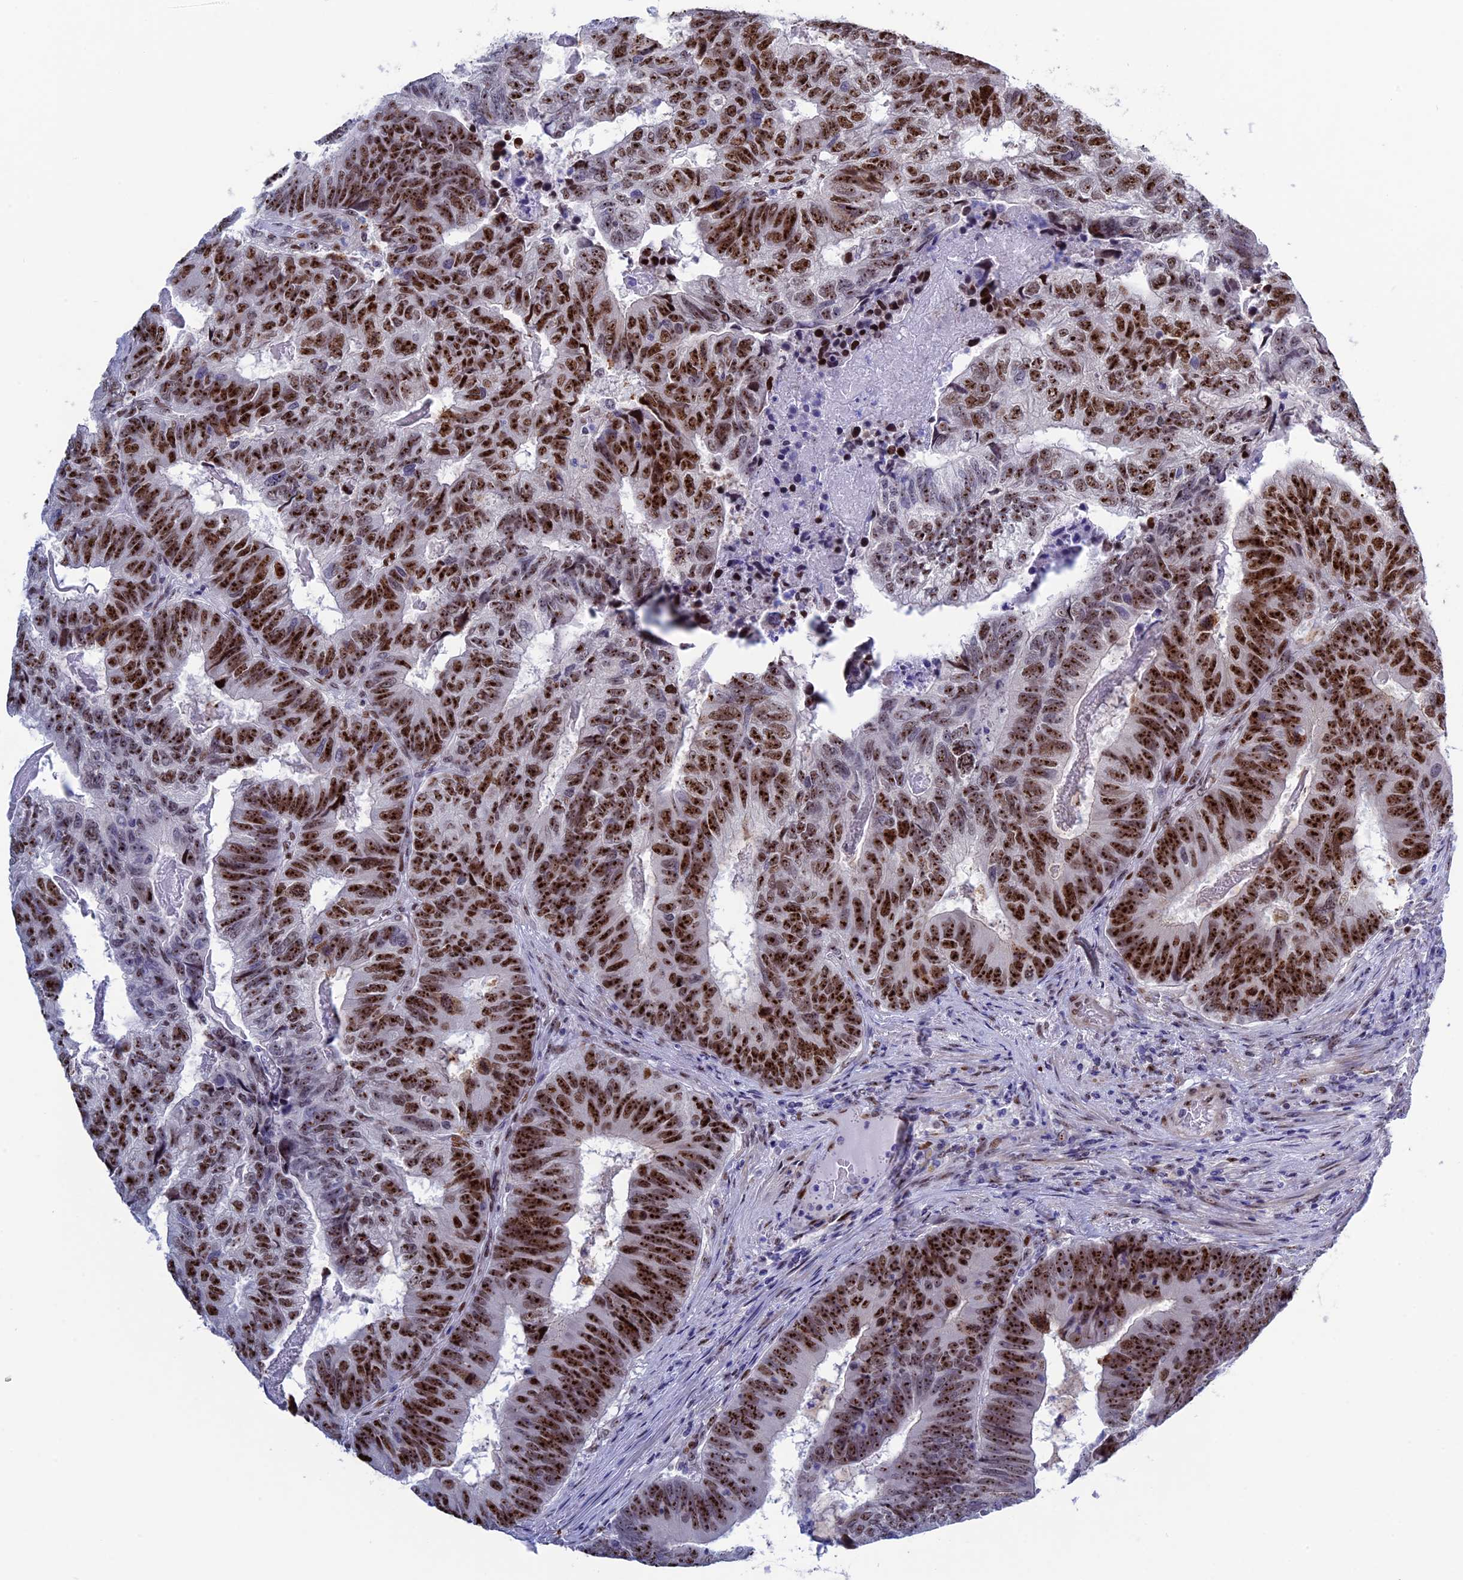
{"staining": {"intensity": "strong", "quantity": ">75%", "location": "nuclear"}, "tissue": "colorectal cancer", "cell_type": "Tumor cells", "image_type": "cancer", "snomed": [{"axis": "morphology", "description": "Adenocarcinoma, NOS"}, {"axis": "topography", "description": "Colon"}], "caption": "Protein expression analysis of colorectal cancer (adenocarcinoma) shows strong nuclear positivity in about >75% of tumor cells. (IHC, brightfield microscopy, high magnification).", "gene": "CCDC86", "patient": {"sex": "female", "age": 67}}